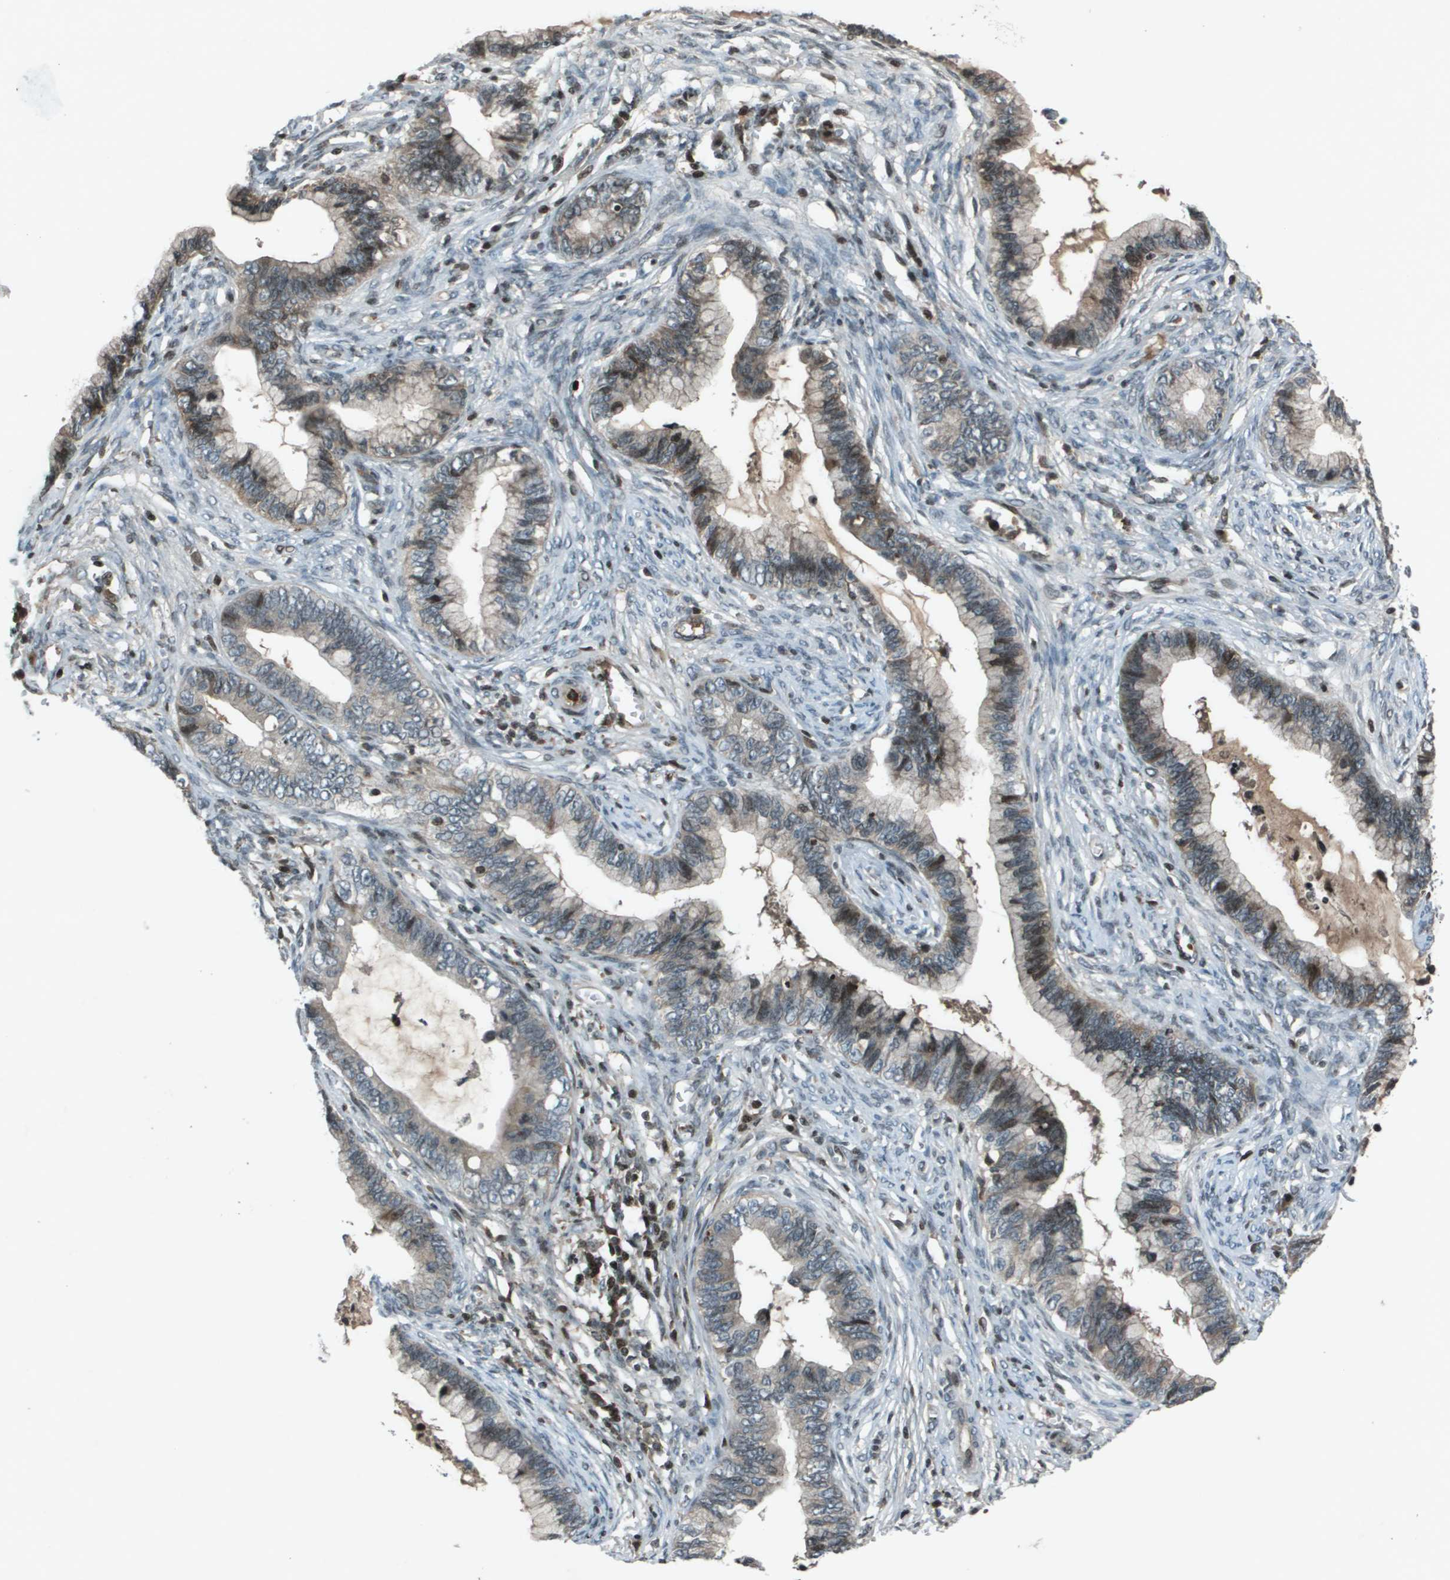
{"staining": {"intensity": "weak", "quantity": "<25%", "location": "cytoplasmic/membranous"}, "tissue": "cervical cancer", "cell_type": "Tumor cells", "image_type": "cancer", "snomed": [{"axis": "morphology", "description": "Adenocarcinoma, NOS"}, {"axis": "topography", "description": "Cervix"}], "caption": "Human adenocarcinoma (cervical) stained for a protein using immunohistochemistry shows no staining in tumor cells.", "gene": "CXCL12", "patient": {"sex": "female", "age": 44}}